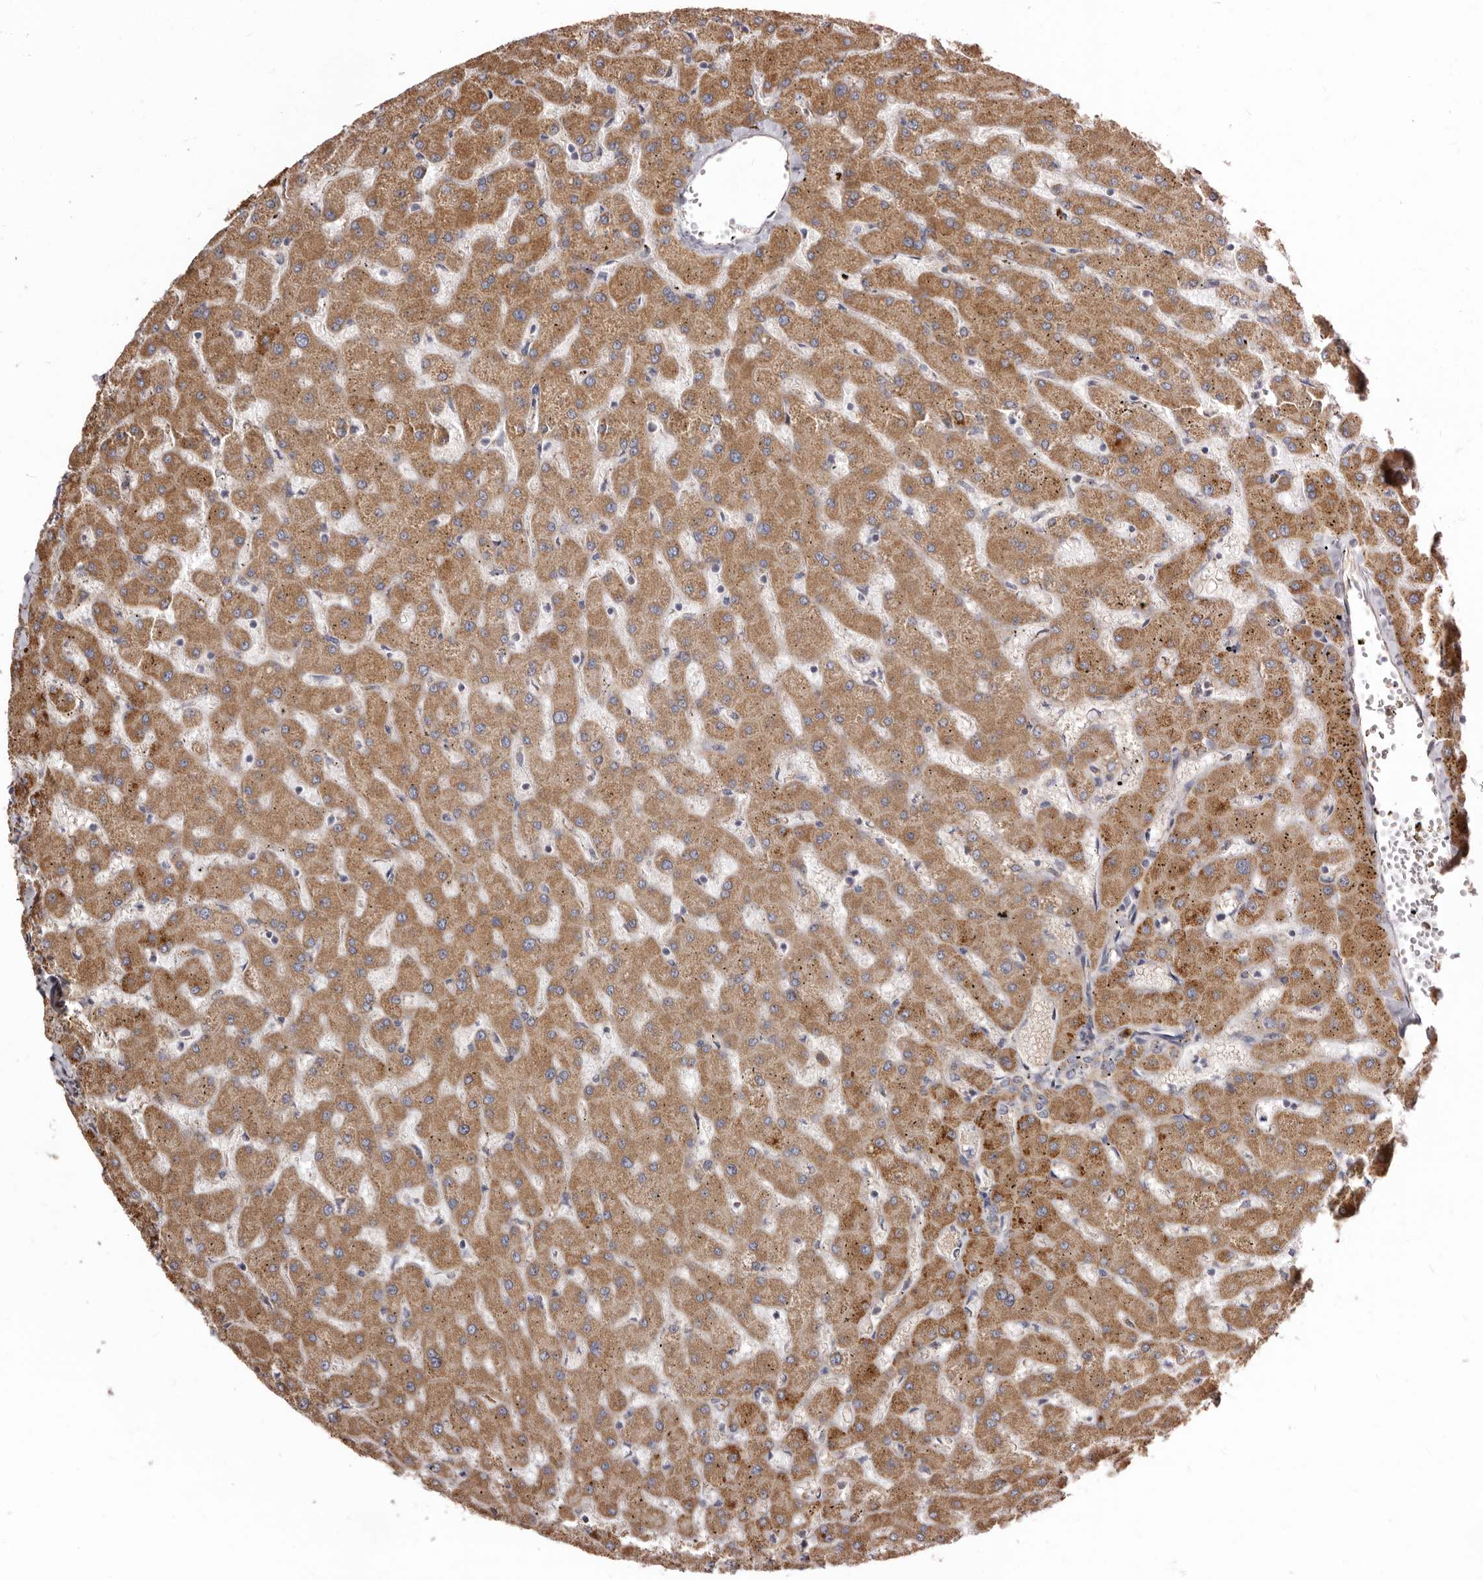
{"staining": {"intensity": "weak", "quantity": ">75%", "location": "cytoplasmic/membranous"}, "tissue": "liver", "cell_type": "Cholangiocytes", "image_type": "normal", "snomed": [{"axis": "morphology", "description": "Normal tissue, NOS"}, {"axis": "topography", "description": "Liver"}], "caption": "High-power microscopy captured an immunohistochemistry (IHC) histopathology image of benign liver, revealing weak cytoplasmic/membranous positivity in approximately >75% of cholangiocytes.", "gene": "FMO2", "patient": {"sex": "female", "age": 63}}